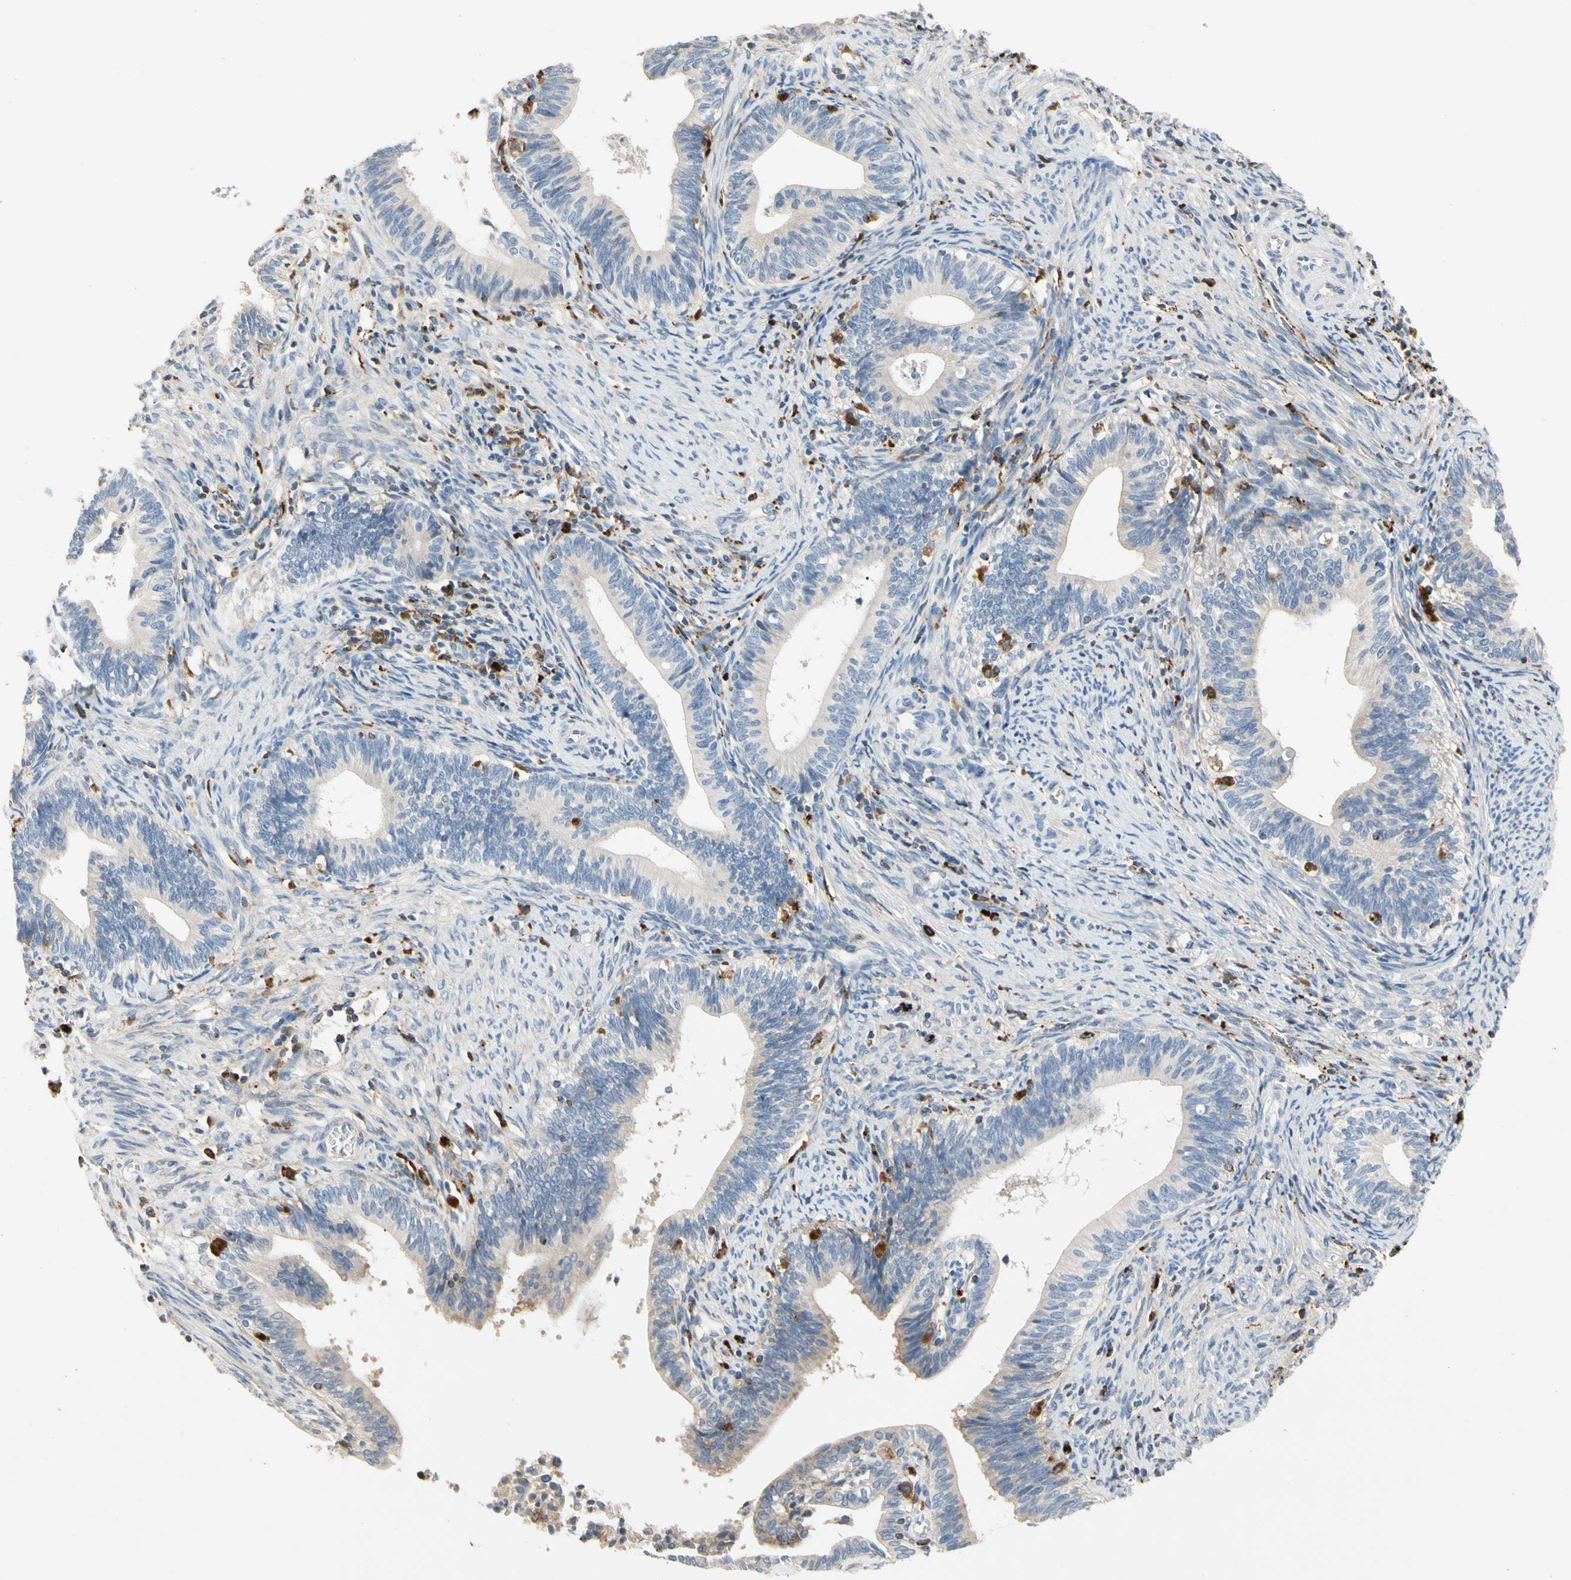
{"staining": {"intensity": "weak", "quantity": "<25%", "location": "cytoplasmic/membranous"}, "tissue": "cervical cancer", "cell_type": "Tumor cells", "image_type": "cancer", "snomed": [{"axis": "morphology", "description": "Adenocarcinoma, NOS"}, {"axis": "topography", "description": "Cervix"}], "caption": "Cervical cancer (adenocarcinoma) was stained to show a protein in brown. There is no significant expression in tumor cells. The staining is performed using DAB brown chromogen with nuclei counter-stained in using hematoxylin.", "gene": "ADA2", "patient": {"sex": "female", "age": 44}}